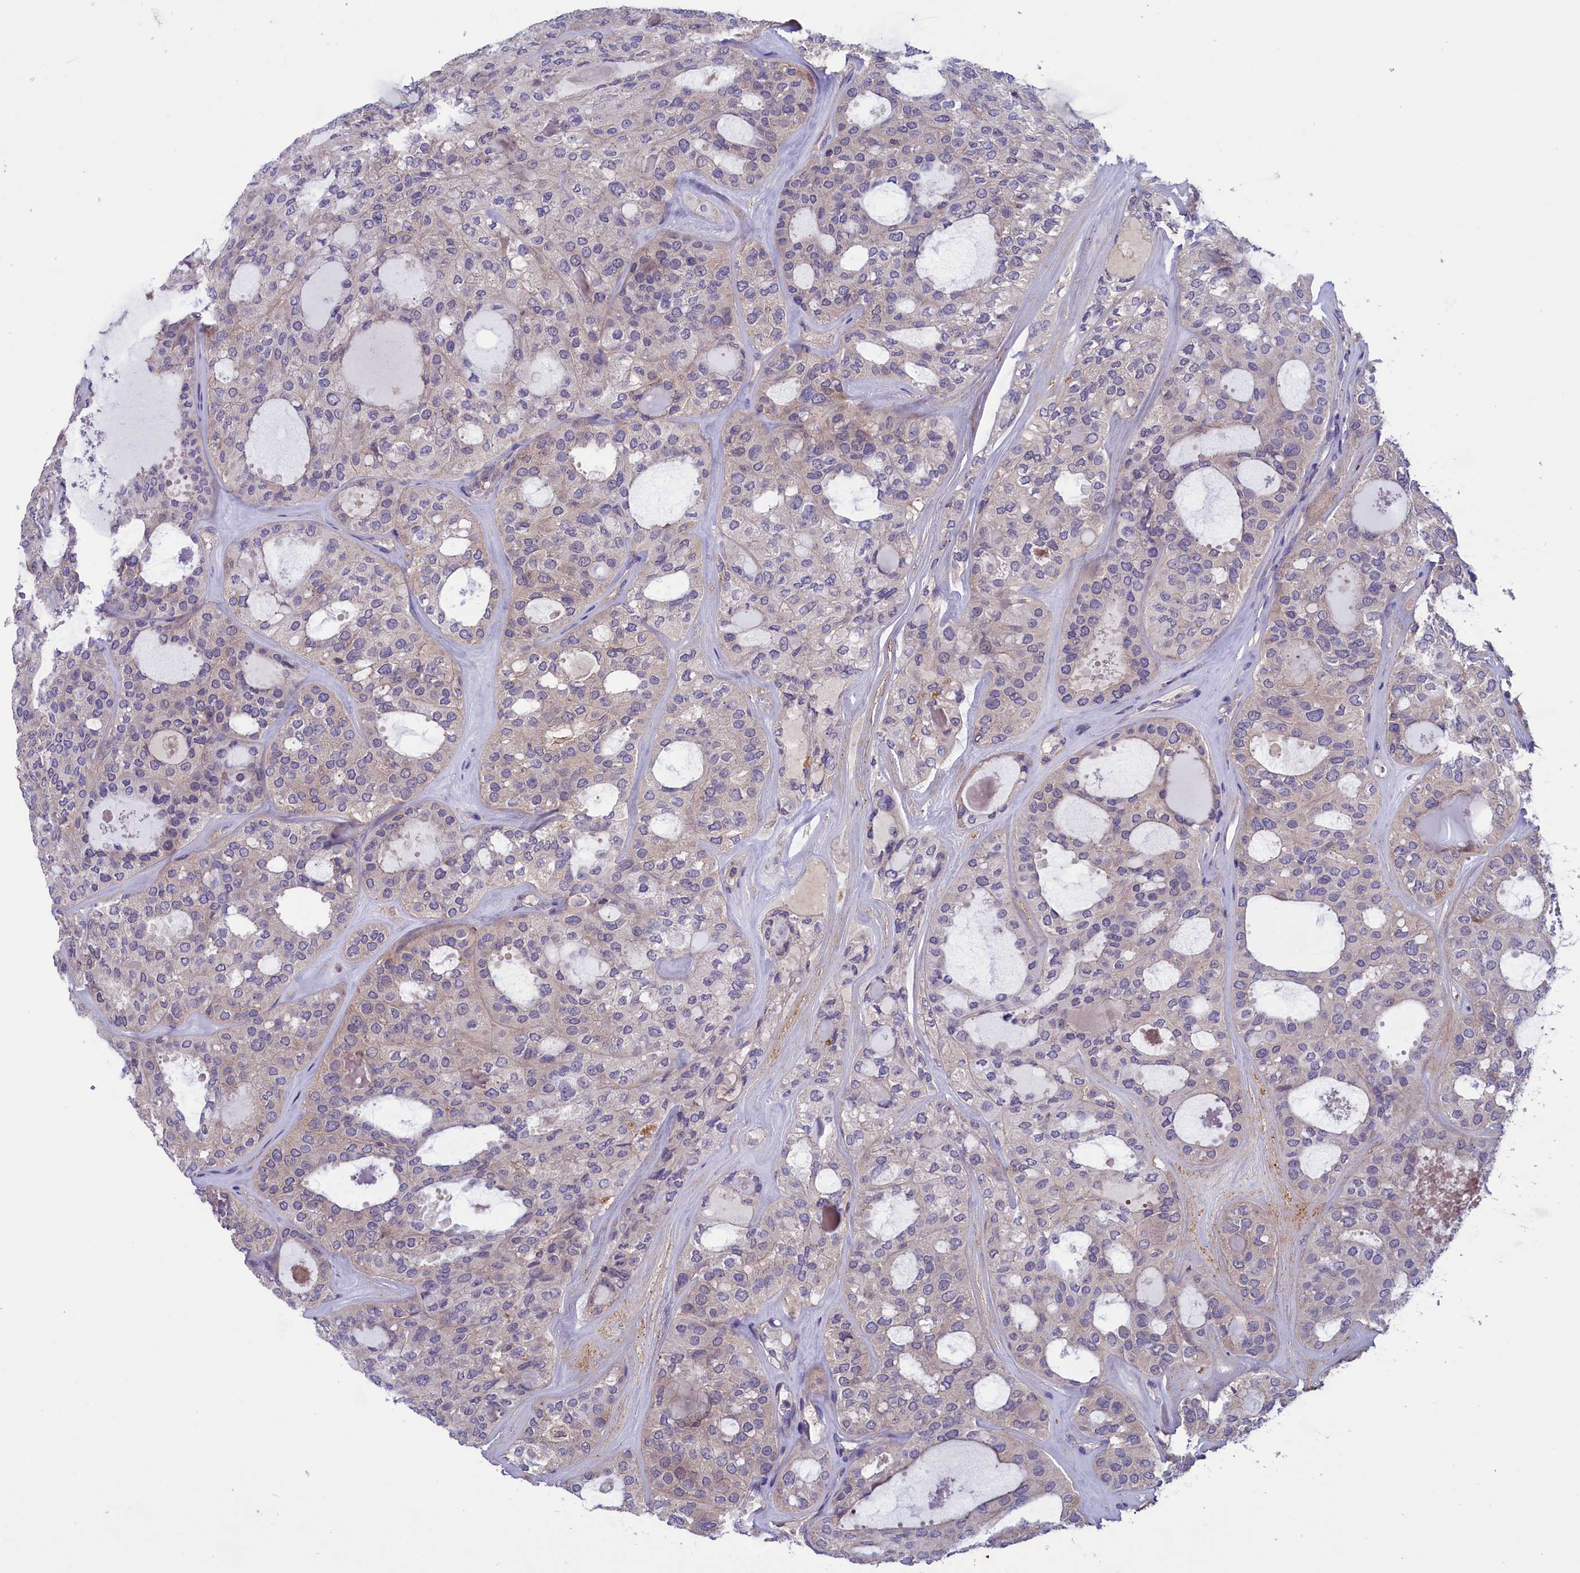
{"staining": {"intensity": "negative", "quantity": "none", "location": "none"}, "tissue": "thyroid cancer", "cell_type": "Tumor cells", "image_type": "cancer", "snomed": [{"axis": "morphology", "description": "Follicular adenoma carcinoma, NOS"}, {"axis": "topography", "description": "Thyroid gland"}], "caption": "Immunohistochemistry photomicrograph of neoplastic tissue: human thyroid follicular adenoma carcinoma stained with DAB (3,3'-diaminobenzidine) shows no significant protein expression in tumor cells.", "gene": "AMDHD2", "patient": {"sex": "male", "age": 75}}